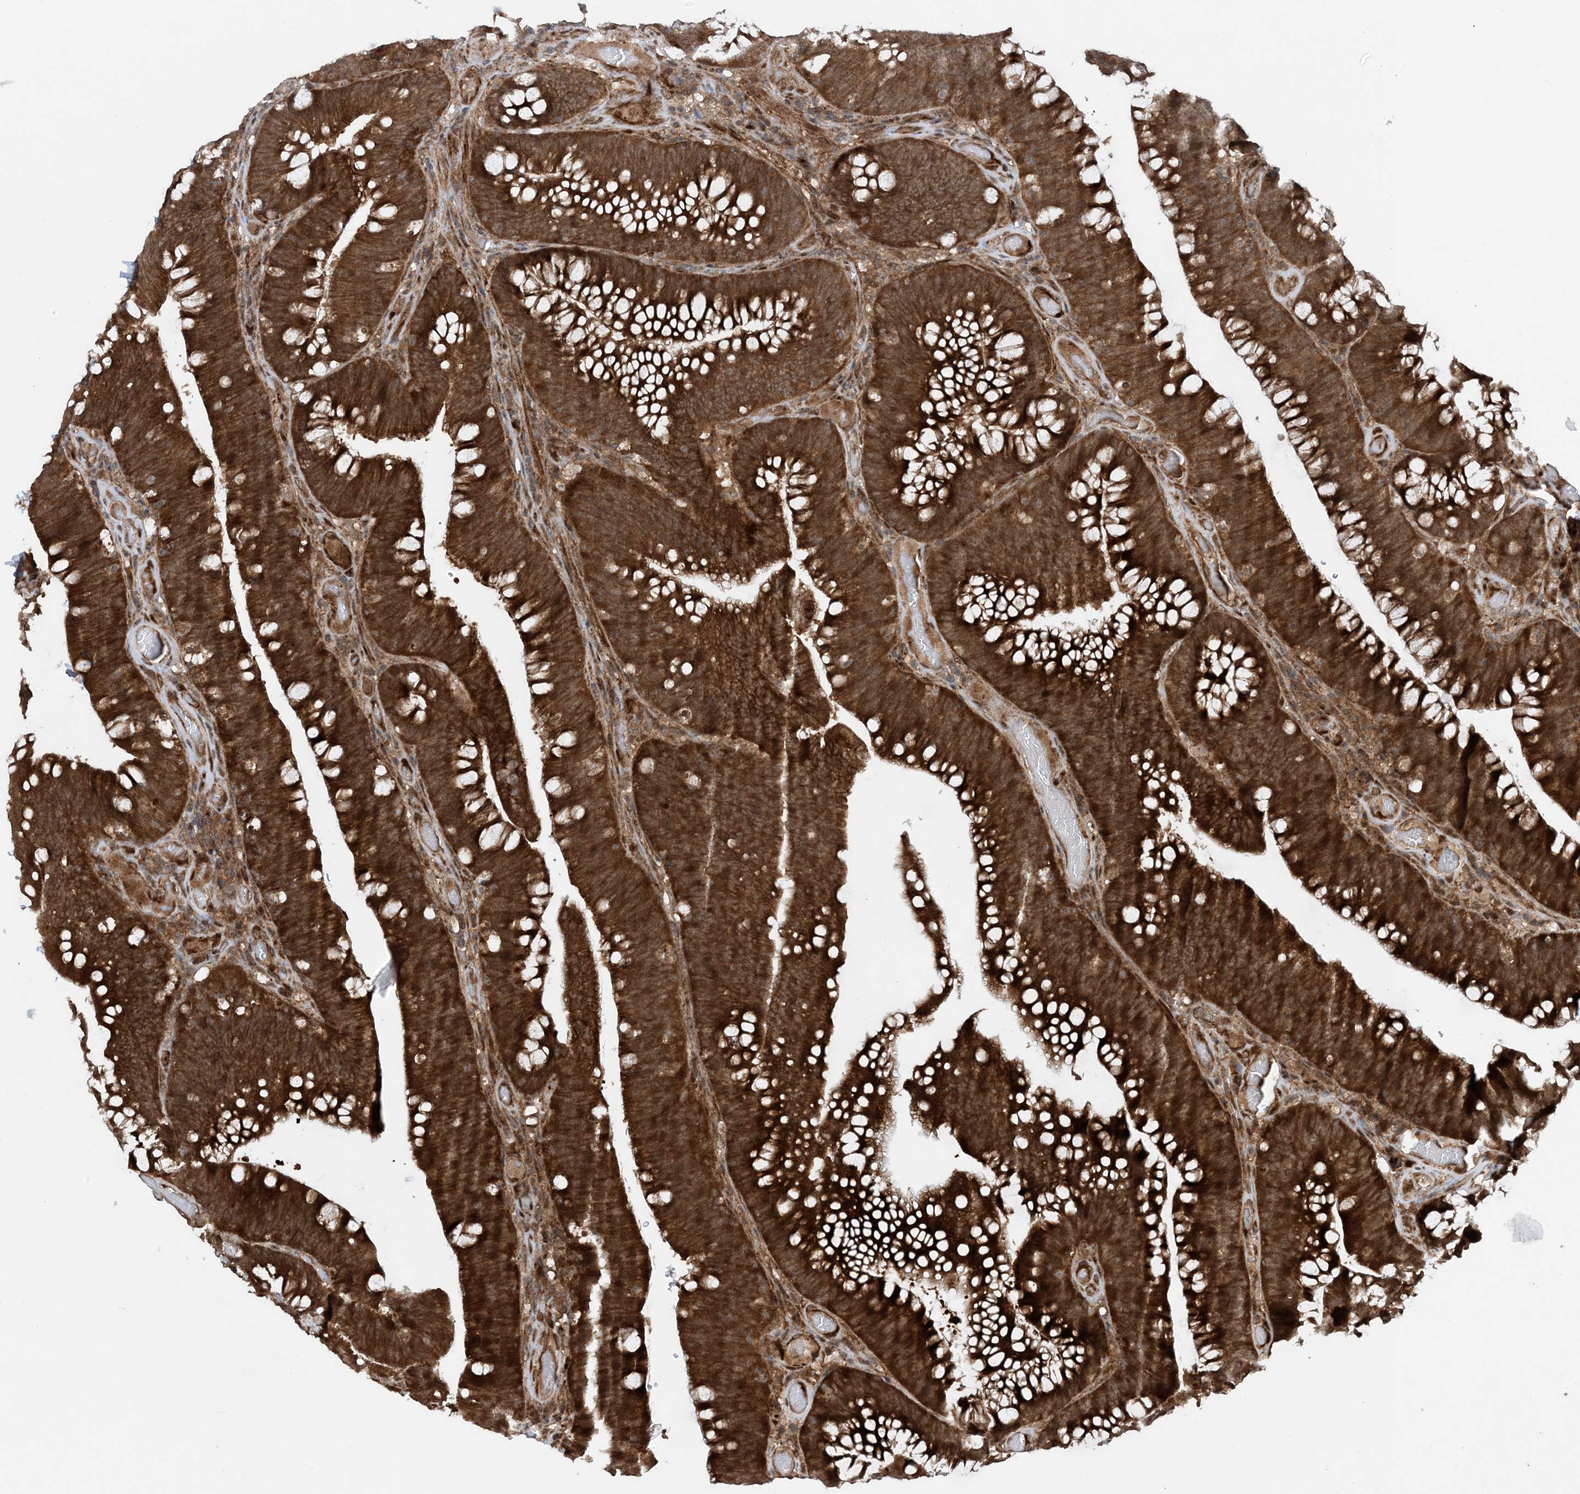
{"staining": {"intensity": "strong", "quantity": ">75%", "location": "cytoplasmic/membranous"}, "tissue": "colorectal cancer", "cell_type": "Tumor cells", "image_type": "cancer", "snomed": [{"axis": "morphology", "description": "Normal tissue, NOS"}, {"axis": "topography", "description": "Colon"}], "caption": "Colorectal cancer stained with a protein marker demonstrates strong staining in tumor cells.", "gene": "HEMK1", "patient": {"sex": "female", "age": 82}}